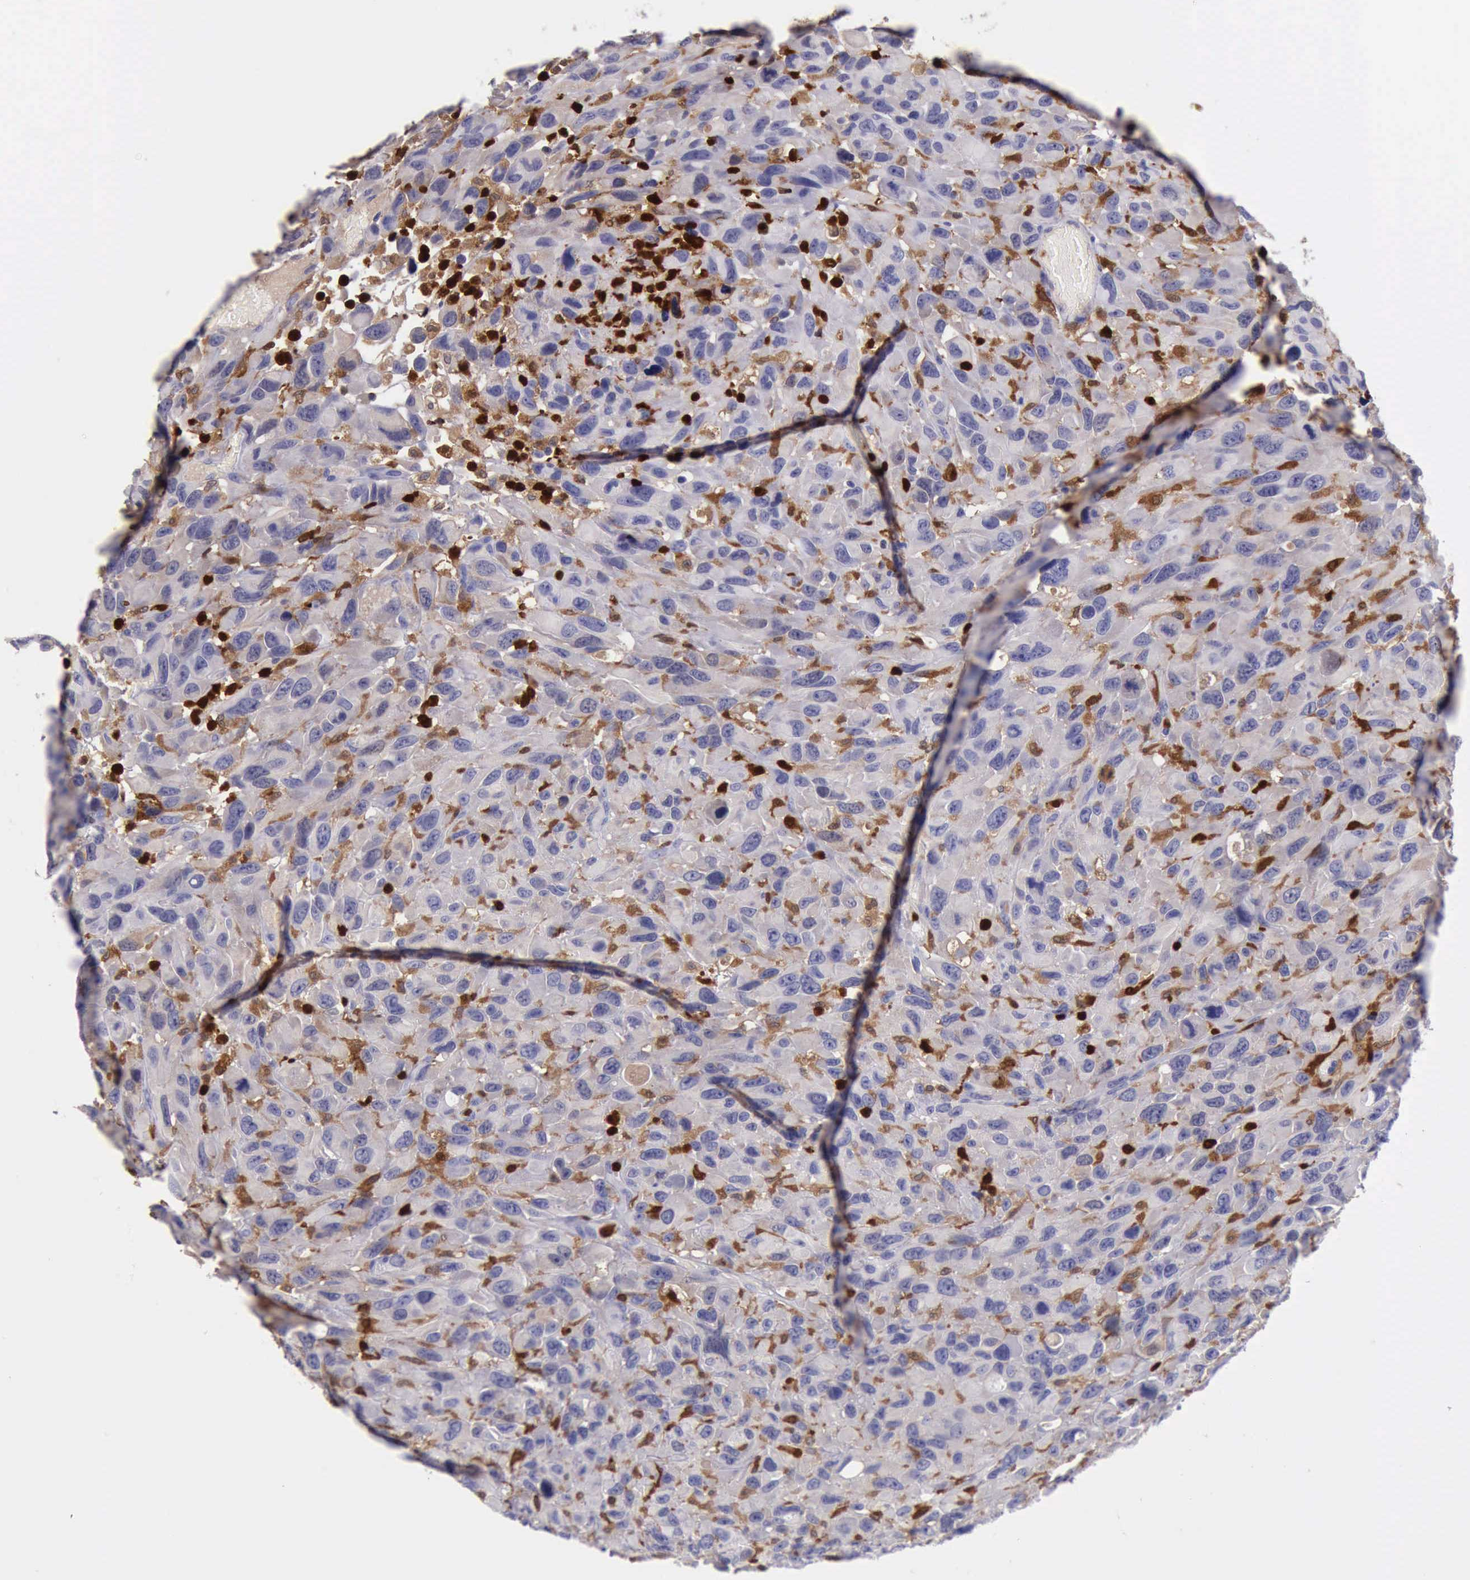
{"staining": {"intensity": "negative", "quantity": "none", "location": "none"}, "tissue": "renal cancer", "cell_type": "Tumor cells", "image_type": "cancer", "snomed": [{"axis": "morphology", "description": "Adenocarcinoma, NOS"}, {"axis": "topography", "description": "Kidney"}], "caption": "This is a micrograph of immunohistochemistry (IHC) staining of adenocarcinoma (renal), which shows no staining in tumor cells. The staining is performed using DAB brown chromogen with nuclei counter-stained in using hematoxylin.", "gene": "CSTA", "patient": {"sex": "male", "age": 79}}